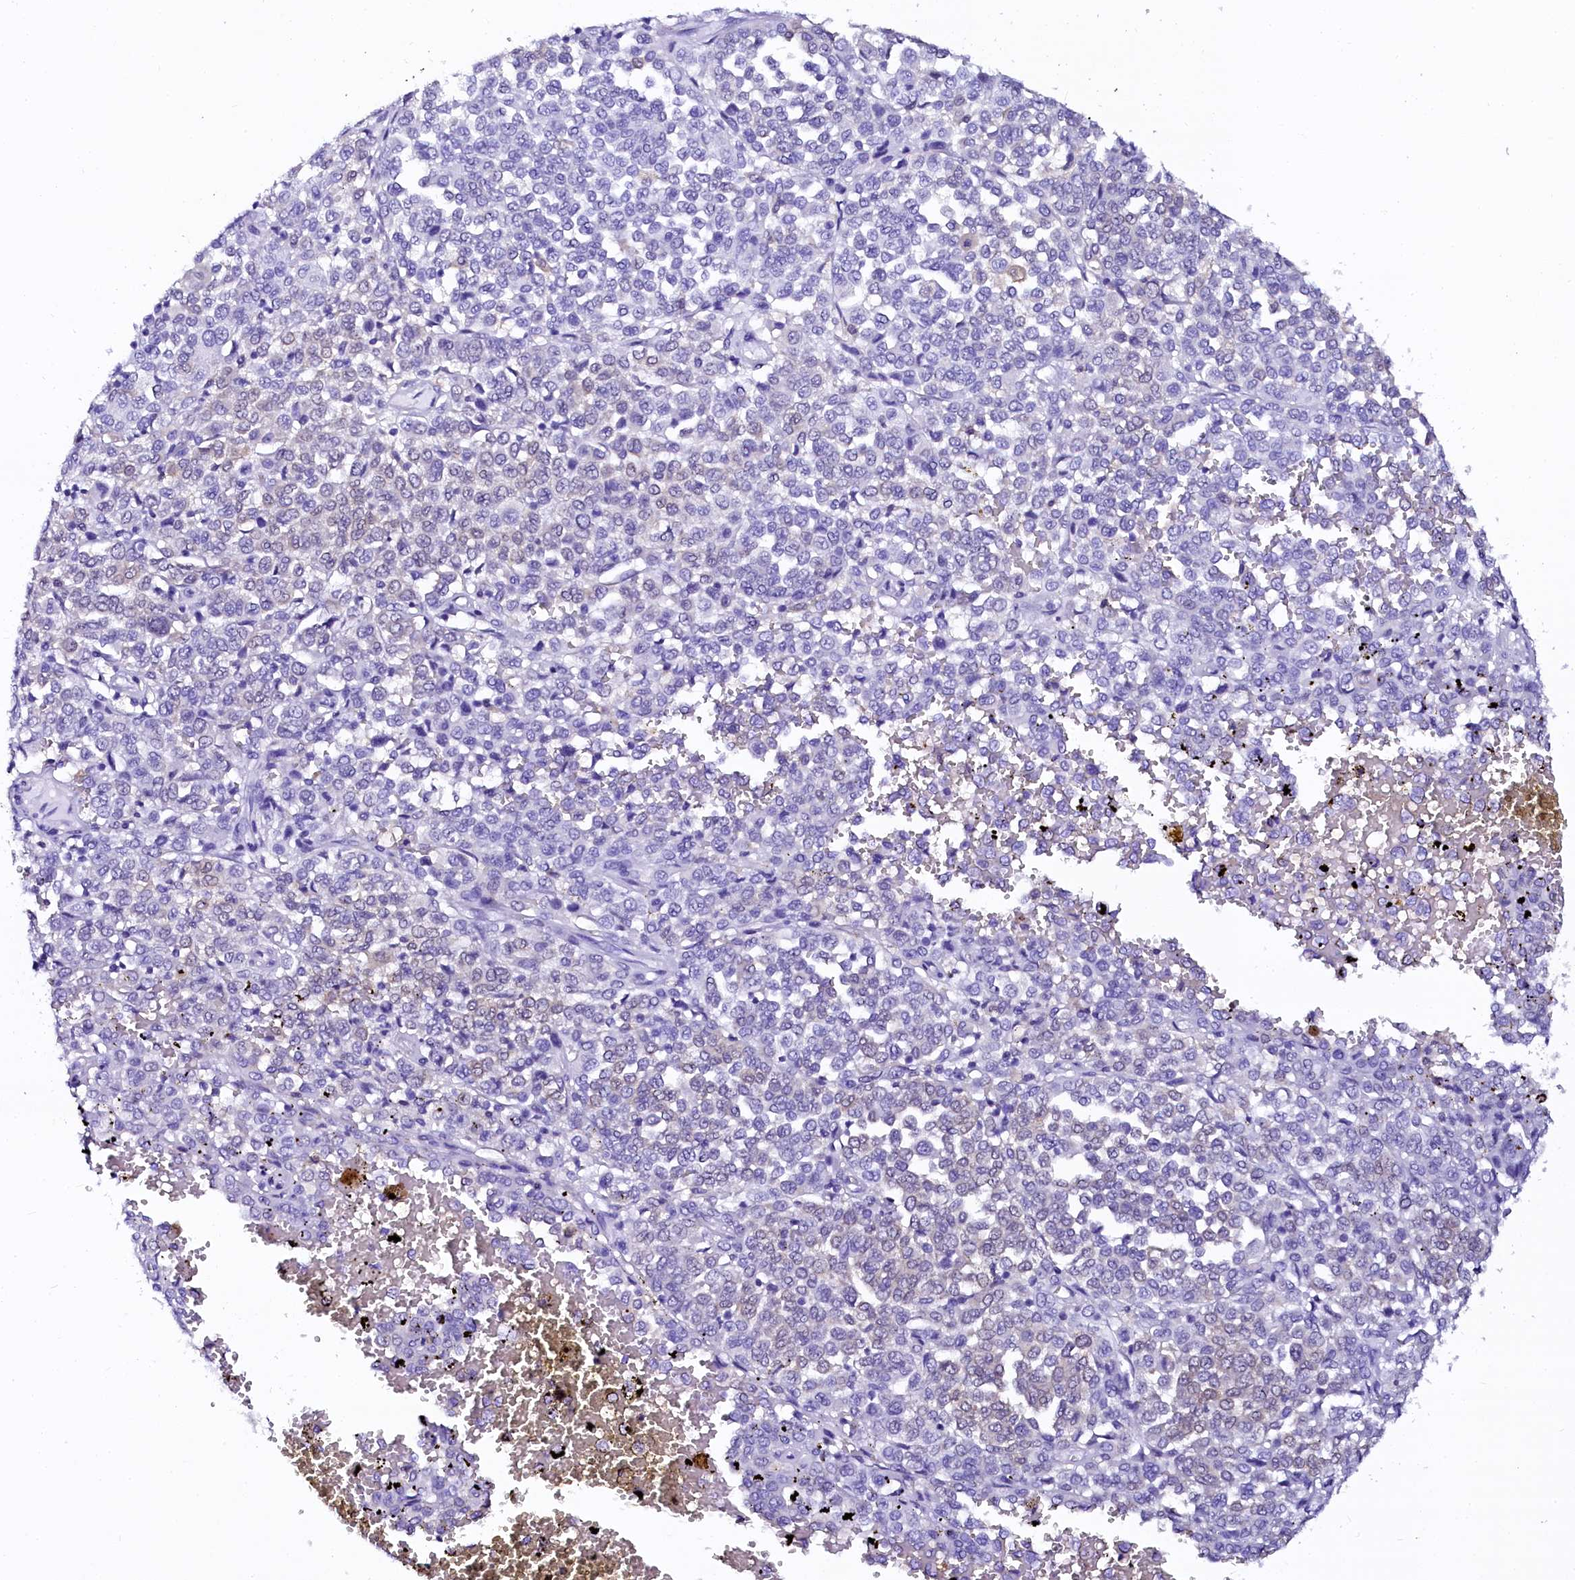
{"staining": {"intensity": "negative", "quantity": "none", "location": "none"}, "tissue": "melanoma", "cell_type": "Tumor cells", "image_type": "cancer", "snomed": [{"axis": "morphology", "description": "Malignant melanoma, Metastatic site"}, {"axis": "topography", "description": "Pancreas"}], "caption": "IHC histopathology image of melanoma stained for a protein (brown), which exhibits no staining in tumor cells.", "gene": "SORD", "patient": {"sex": "female", "age": 30}}